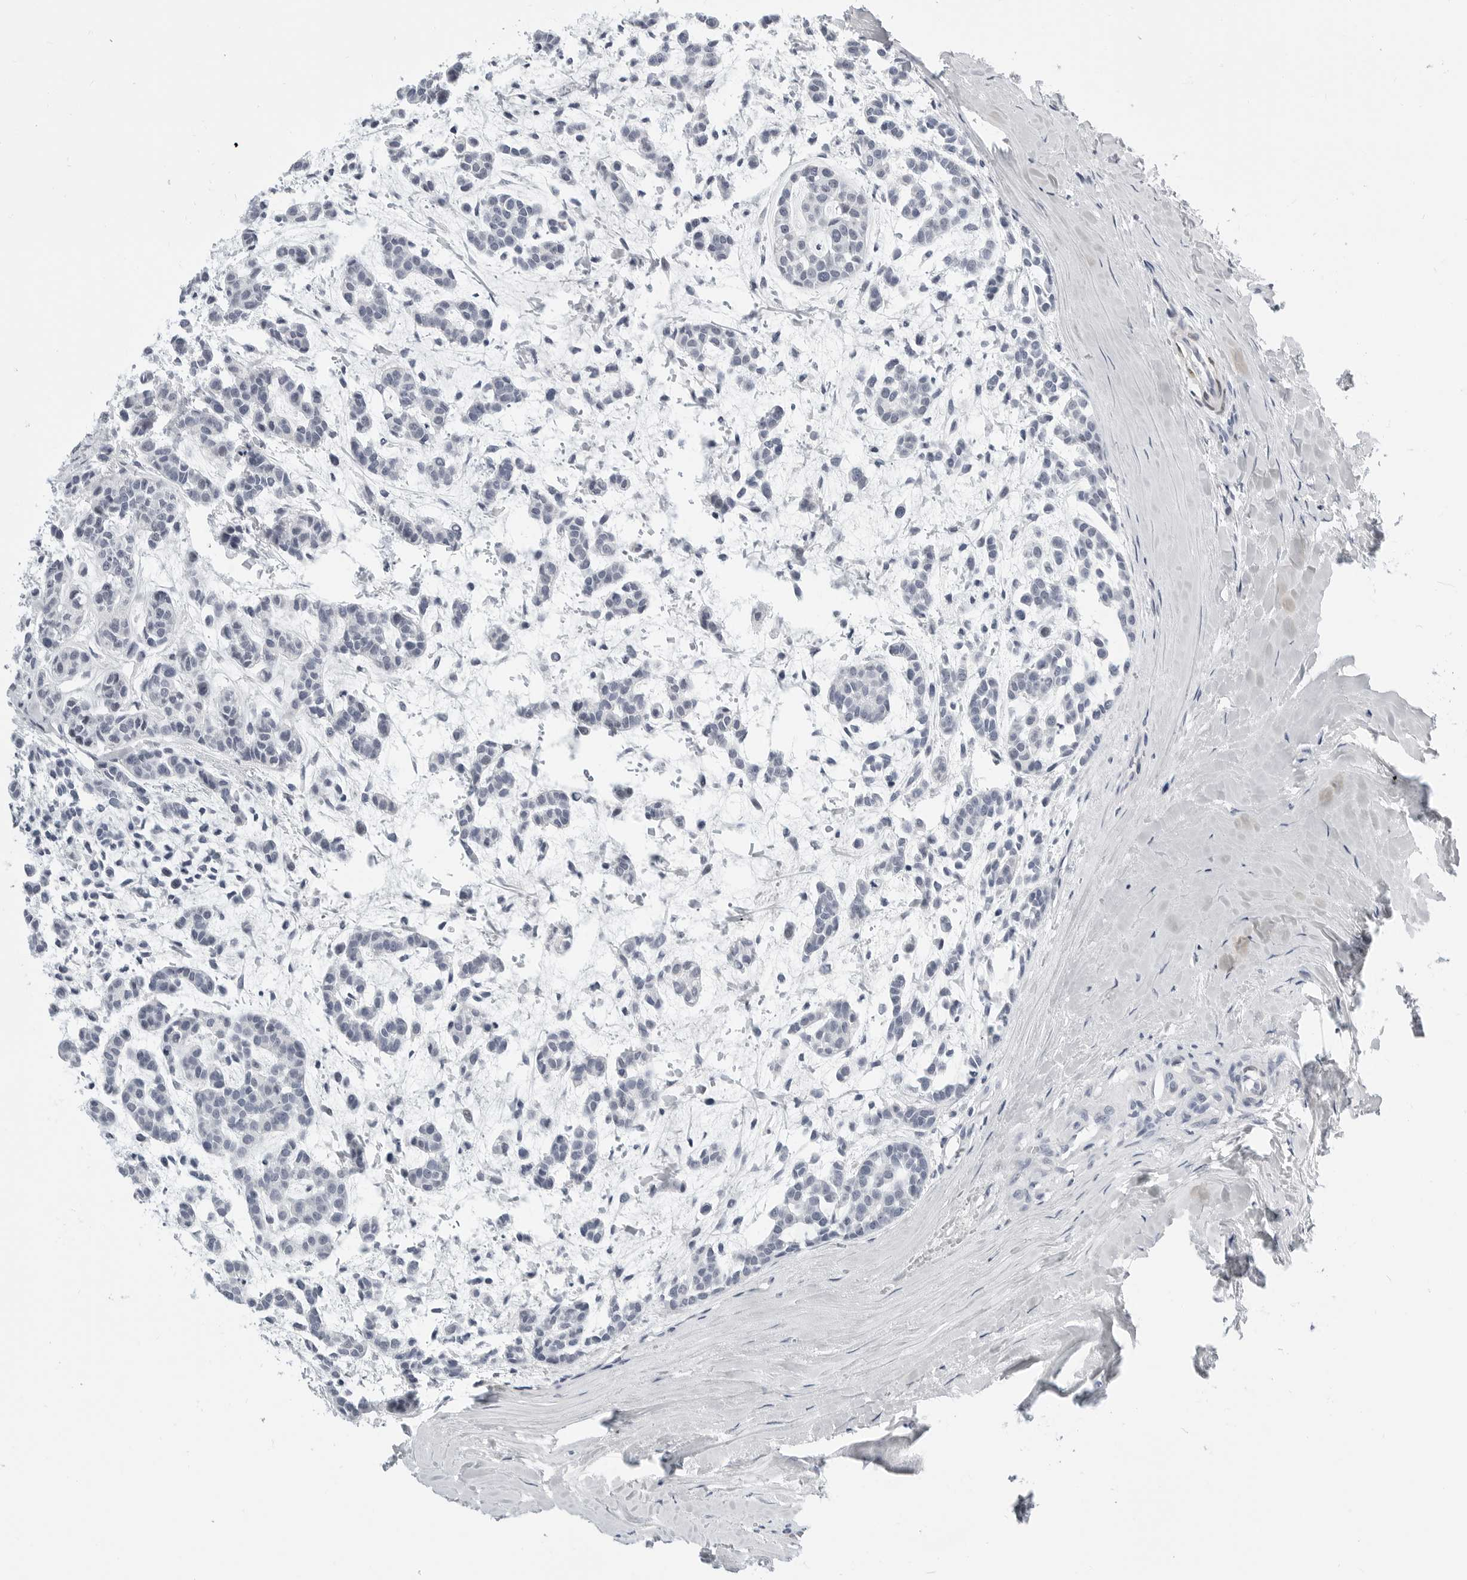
{"staining": {"intensity": "negative", "quantity": "none", "location": "none"}, "tissue": "head and neck cancer", "cell_type": "Tumor cells", "image_type": "cancer", "snomed": [{"axis": "morphology", "description": "Adenocarcinoma, NOS"}, {"axis": "morphology", "description": "Adenoma, NOS"}, {"axis": "topography", "description": "Head-Neck"}], "caption": "An immunohistochemistry micrograph of head and neck adenocarcinoma is shown. There is no staining in tumor cells of head and neck adenocarcinoma. The staining was performed using DAB (3,3'-diaminobenzidine) to visualize the protein expression in brown, while the nuclei were stained in blue with hematoxylin (Magnification: 20x).", "gene": "PLN", "patient": {"sex": "female", "age": 55}}